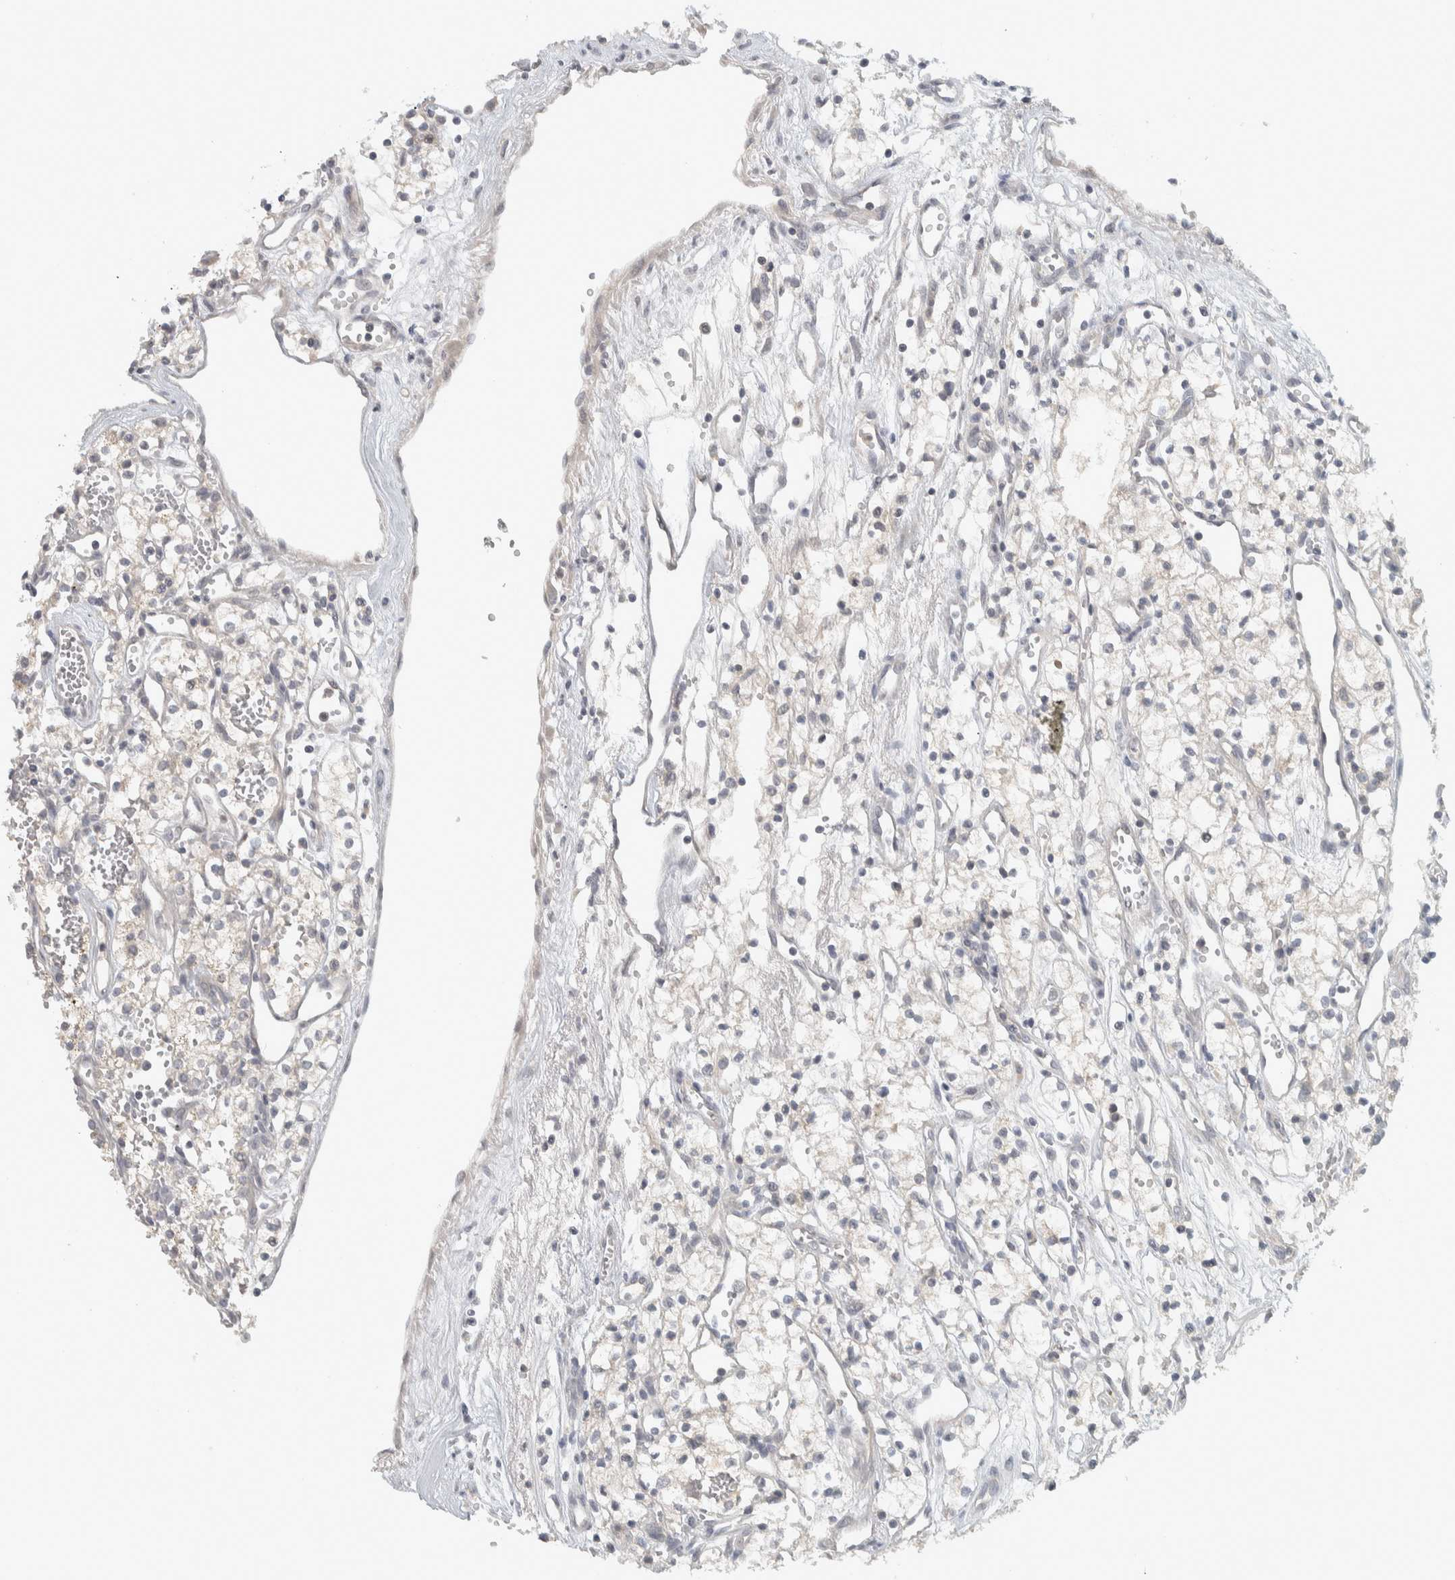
{"staining": {"intensity": "negative", "quantity": "none", "location": "none"}, "tissue": "renal cancer", "cell_type": "Tumor cells", "image_type": "cancer", "snomed": [{"axis": "morphology", "description": "Adenocarcinoma, NOS"}, {"axis": "topography", "description": "Kidney"}], "caption": "An IHC photomicrograph of renal cancer is shown. There is no staining in tumor cells of renal cancer. (DAB immunohistochemistry visualized using brightfield microscopy, high magnification).", "gene": "AFP", "patient": {"sex": "male", "age": 59}}